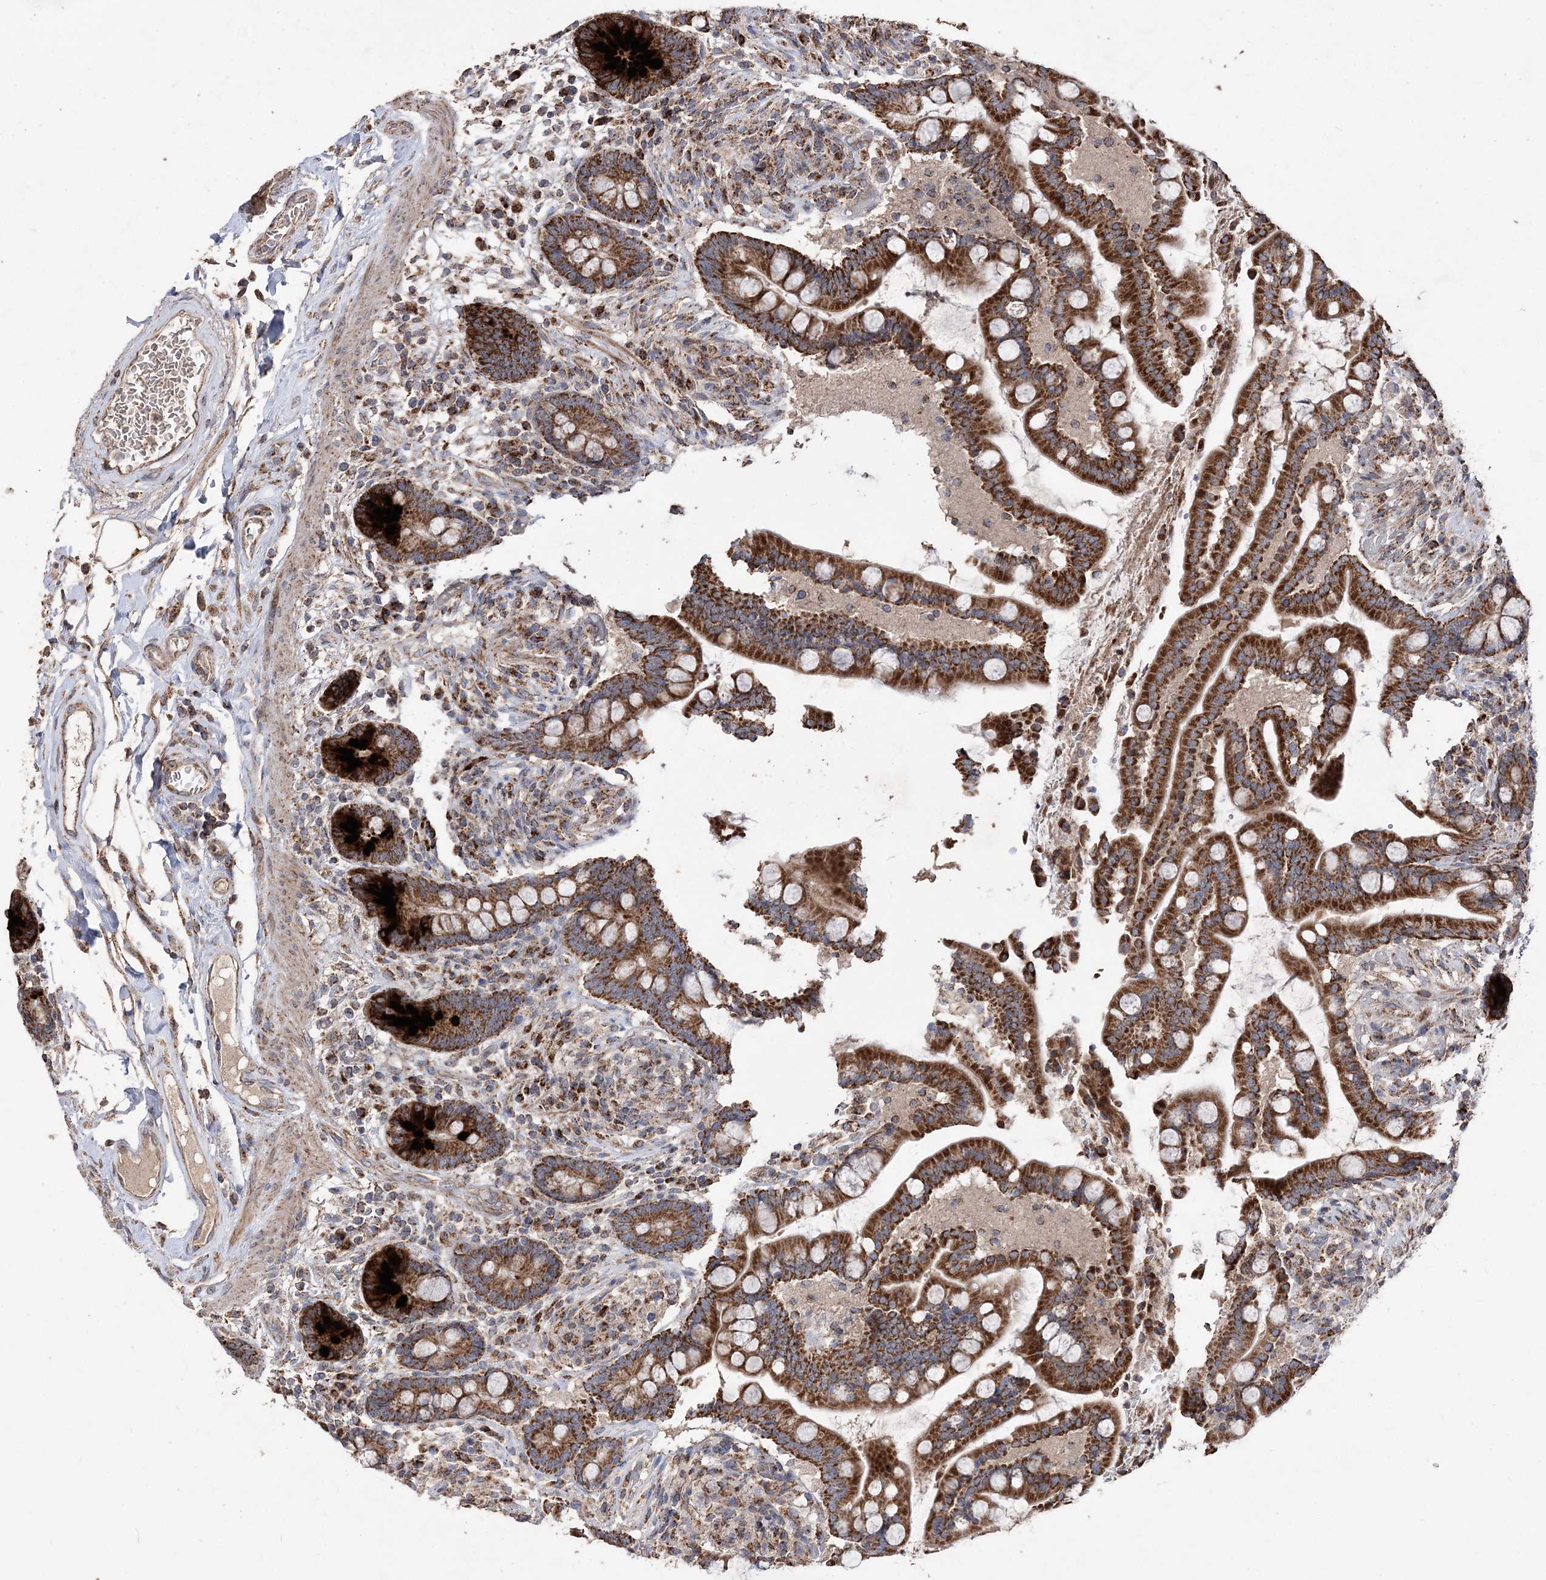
{"staining": {"intensity": "moderate", "quantity": ">75%", "location": "cytoplasmic/membranous"}, "tissue": "colon", "cell_type": "Endothelial cells", "image_type": "normal", "snomed": [{"axis": "morphology", "description": "Normal tissue, NOS"}, {"axis": "topography", "description": "Colon"}], "caption": "Immunohistochemical staining of unremarkable human colon shows >75% levels of moderate cytoplasmic/membranous protein expression in approximately >75% of endothelial cells.", "gene": "POC5", "patient": {"sex": "male", "age": 73}}